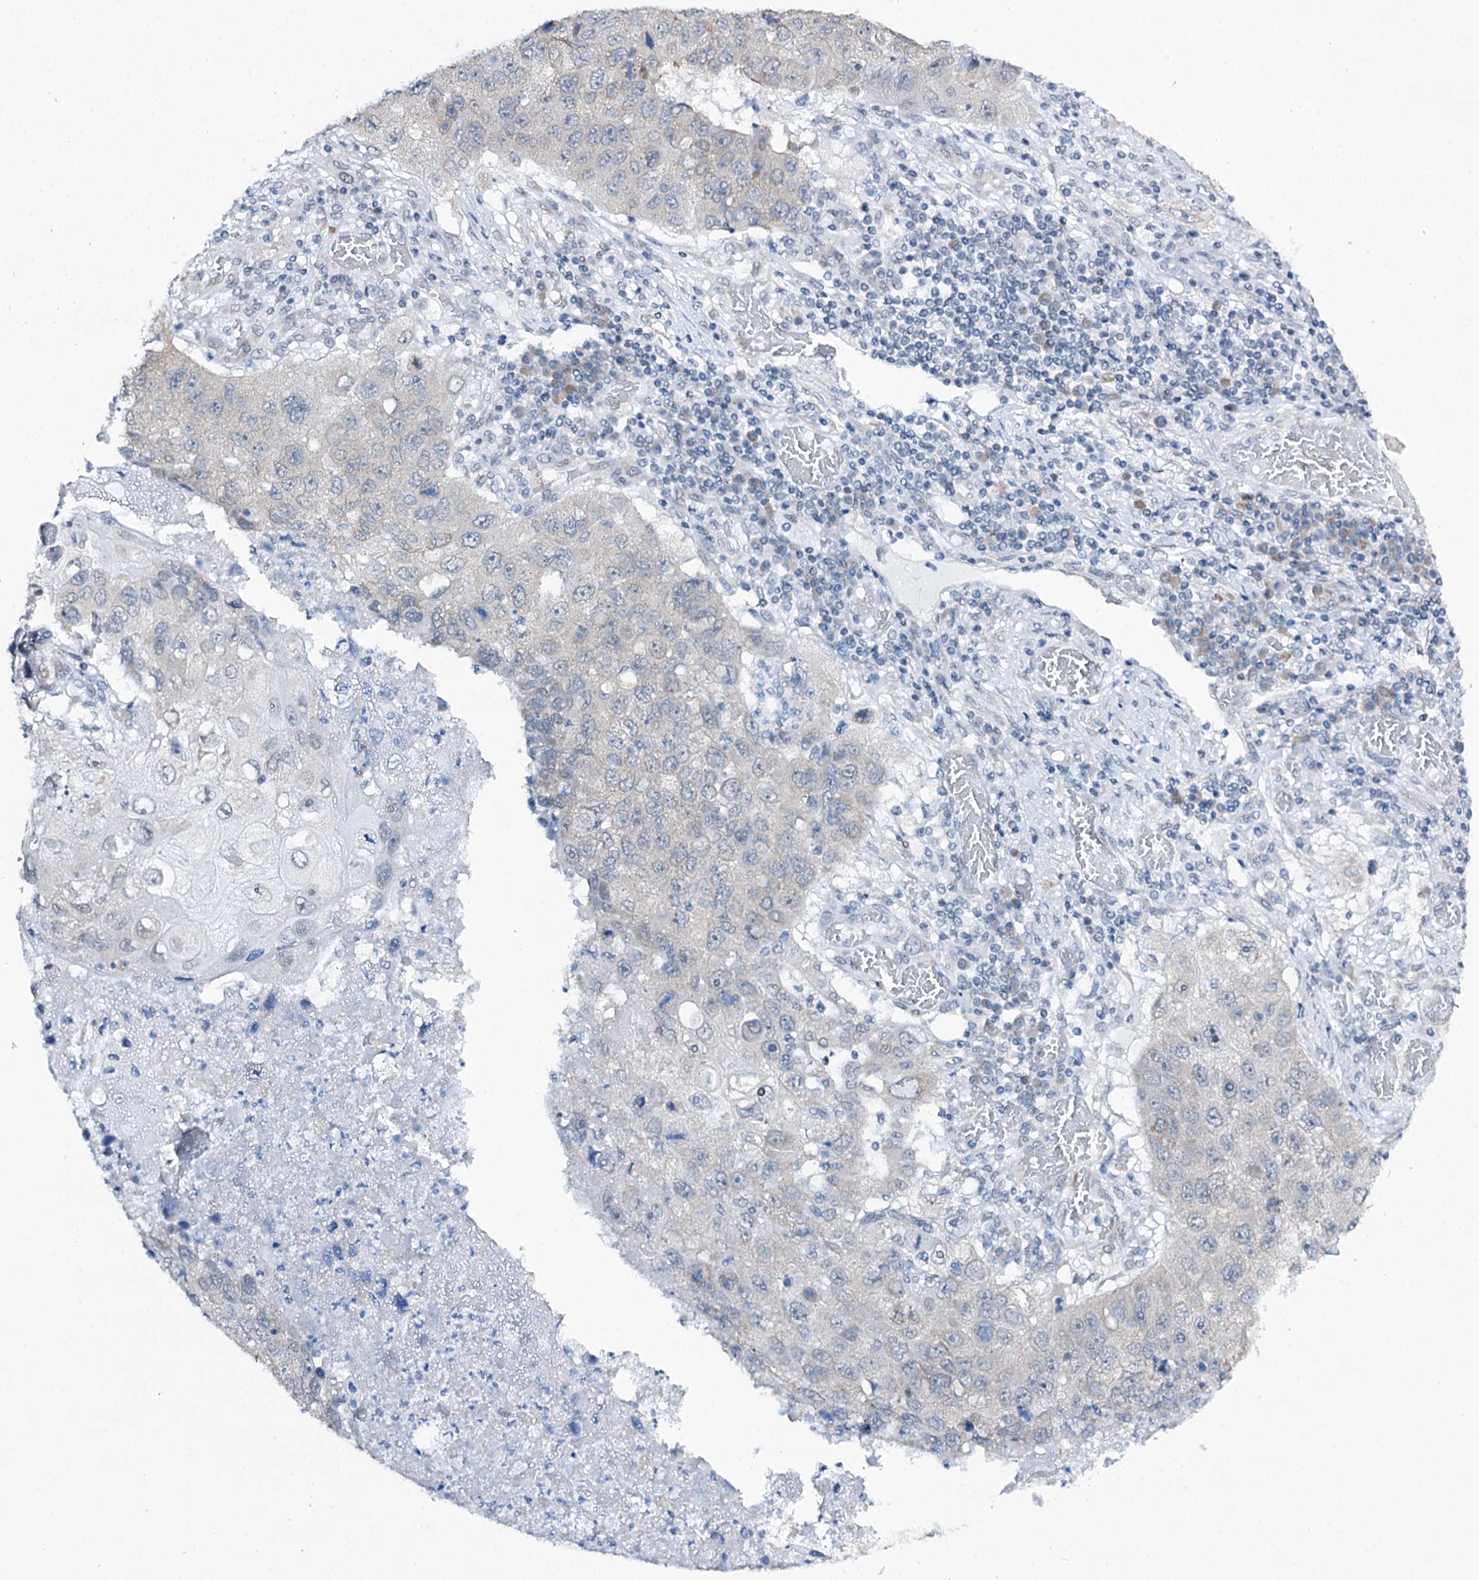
{"staining": {"intensity": "negative", "quantity": "none", "location": "none"}, "tissue": "lung cancer", "cell_type": "Tumor cells", "image_type": "cancer", "snomed": [{"axis": "morphology", "description": "Squamous cell carcinoma, NOS"}, {"axis": "topography", "description": "Lung"}], "caption": "The micrograph demonstrates no significant expression in tumor cells of lung cancer.", "gene": "SPATS2", "patient": {"sex": "male", "age": 61}}